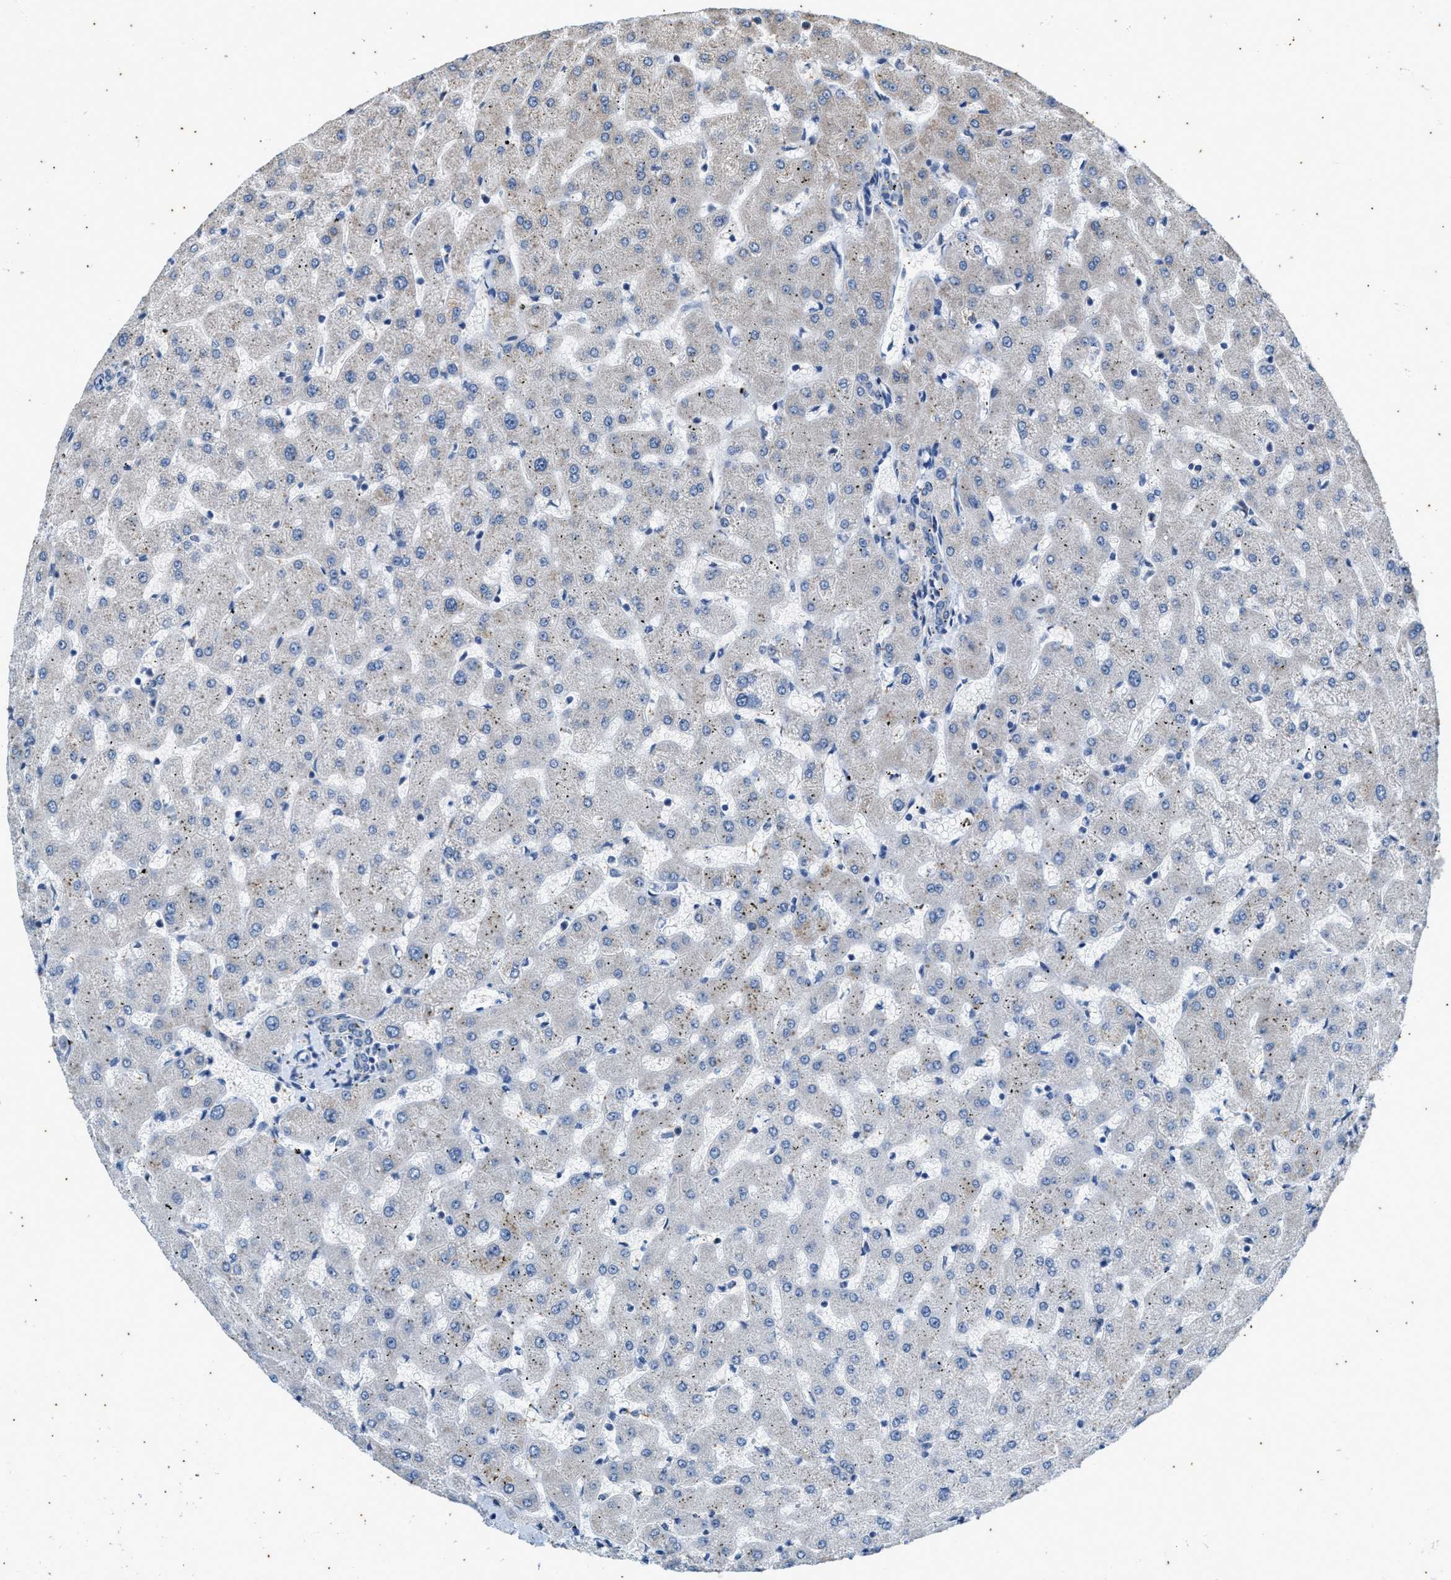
{"staining": {"intensity": "weak", "quantity": "<25%", "location": "cytoplasmic/membranous"}, "tissue": "liver", "cell_type": "Cholangiocytes", "image_type": "normal", "snomed": [{"axis": "morphology", "description": "Normal tissue, NOS"}, {"axis": "topography", "description": "Liver"}], "caption": "IHC photomicrograph of unremarkable liver stained for a protein (brown), which shows no staining in cholangiocytes. Nuclei are stained in blue.", "gene": "COX19", "patient": {"sex": "female", "age": 63}}